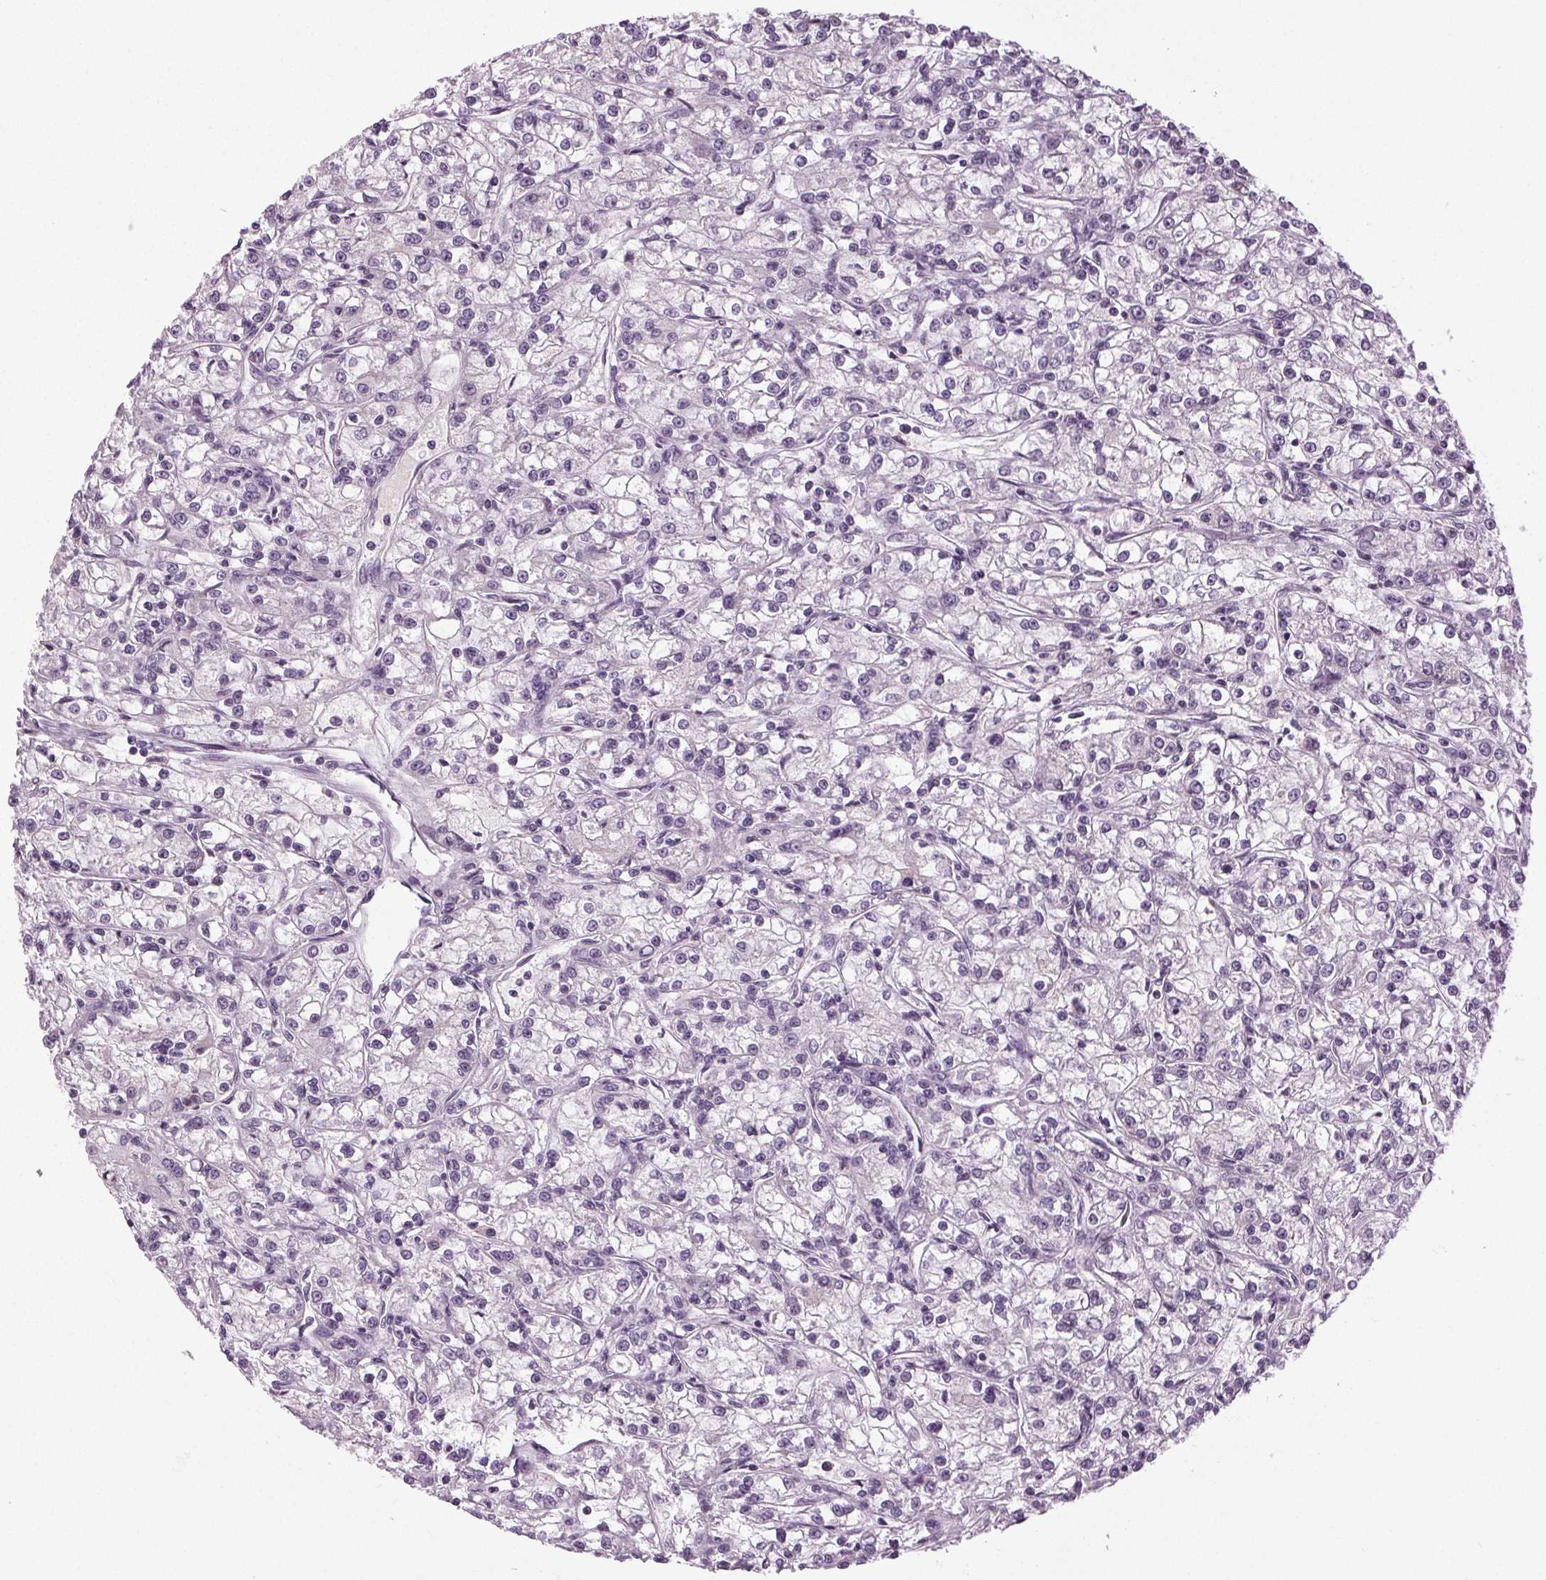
{"staining": {"intensity": "negative", "quantity": "none", "location": "none"}, "tissue": "renal cancer", "cell_type": "Tumor cells", "image_type": "cancer", "snomed": [{"axis": "morphology", "description": "Adenocarcinoma, NOS"}, {"axis": "topography", "description": "Kidney"}], "caption": "Photomicrograph shows no significant protein positivity in tumor cells of renal cancer. (DAB immunohistochemistry with hematoxylin counter stain).", "gene": "DNAH12", "patient": {"sex": "female", "age": 59}}